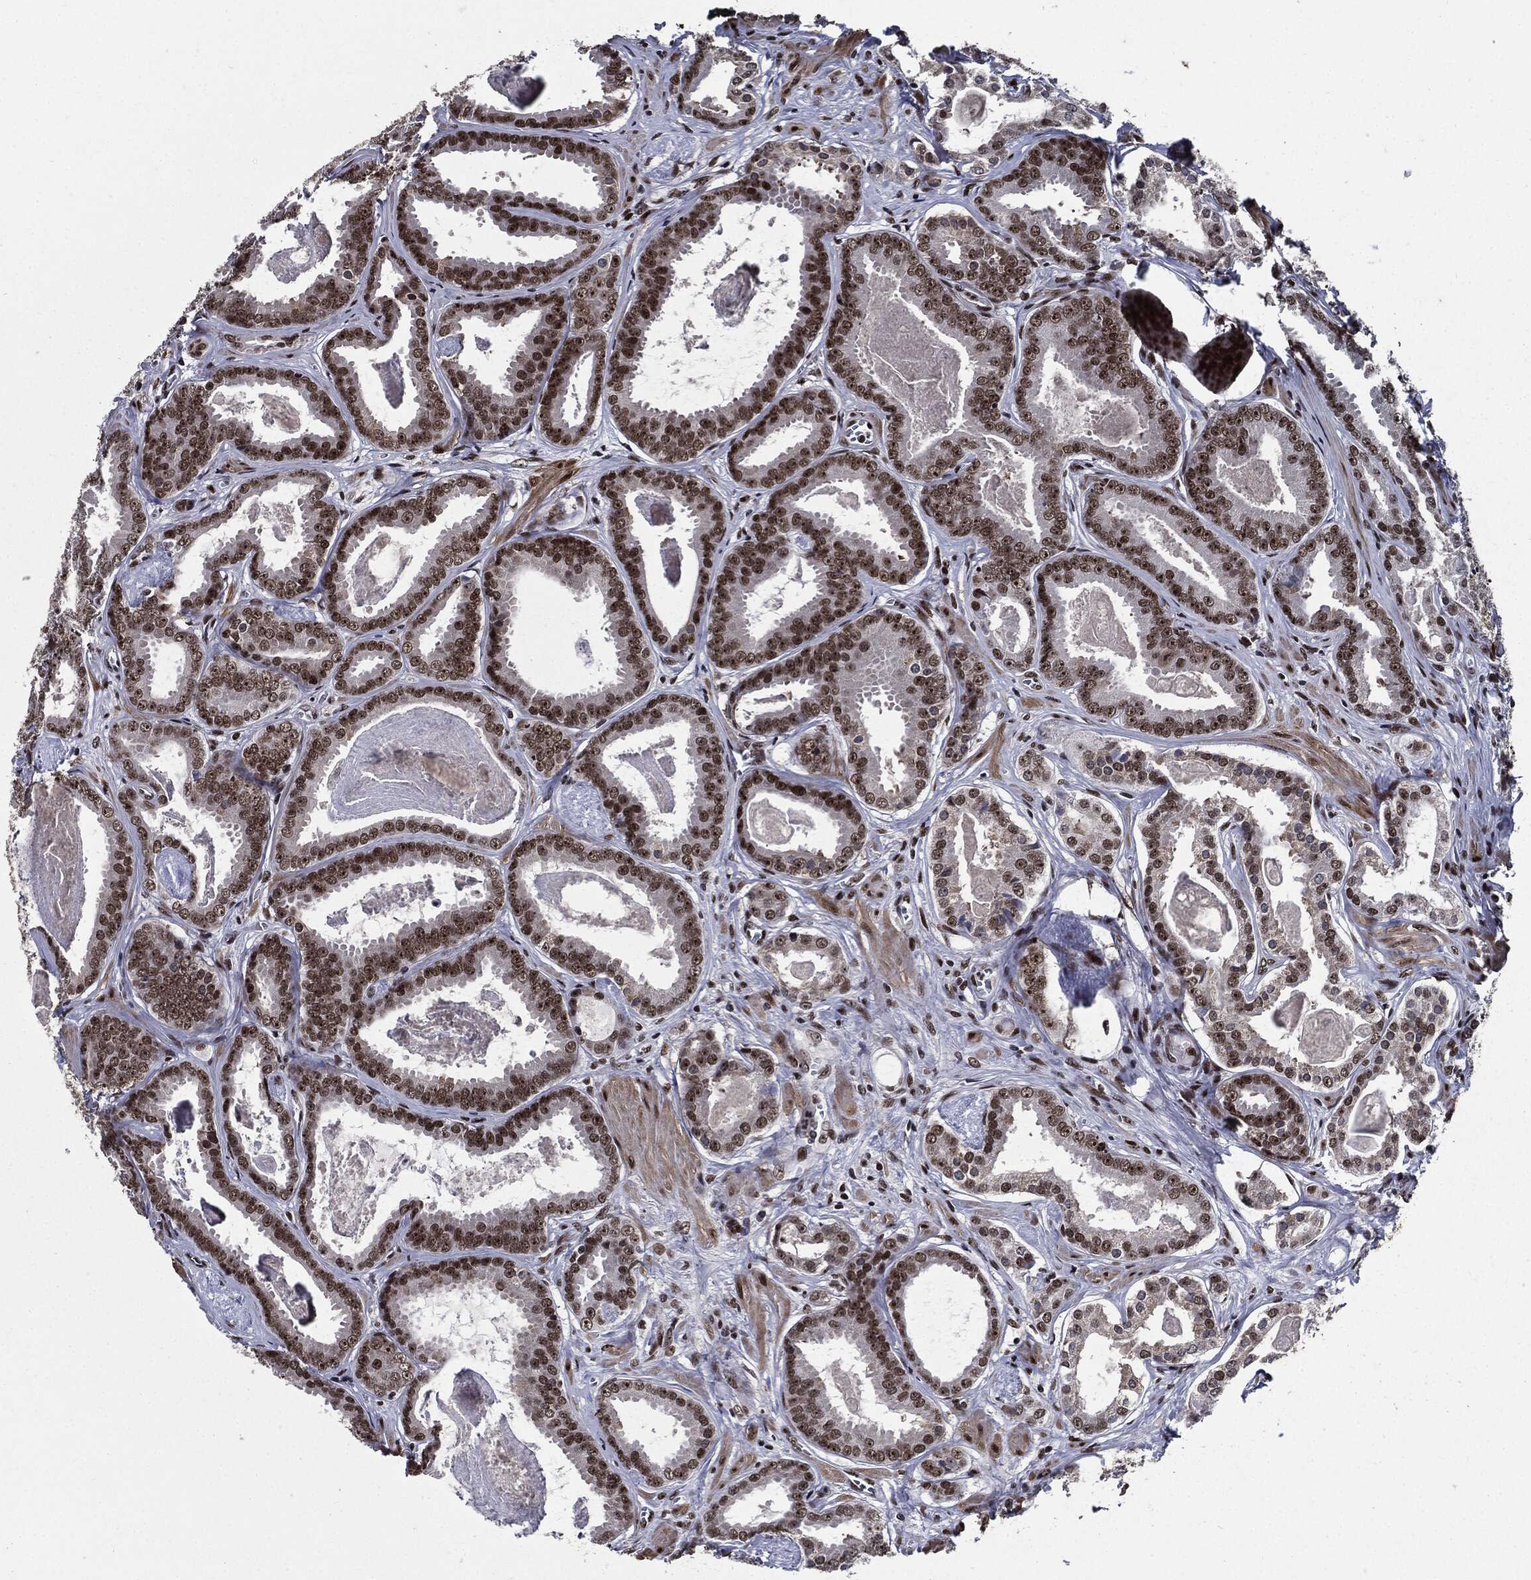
{"staining": {"intensity": "strong", "quantity": "25%-75%", "location": "nuclear"}, "tissue": "prostate cancer", "cell_type": "Tumor cells", "image_type": "cancer", "snomed": [{"axis": "morphology", "description": "Adenocarcinoma, NOS"}, {"axis": "topography", "description": "Prostate"}], "caption": "Protein expression analysis of human prostate cancer reveals strong nuclear expression in about 25%-75% of tumor cells.", "gene": "ZFP91", "patient": {"sex": "male", "age": 61}}